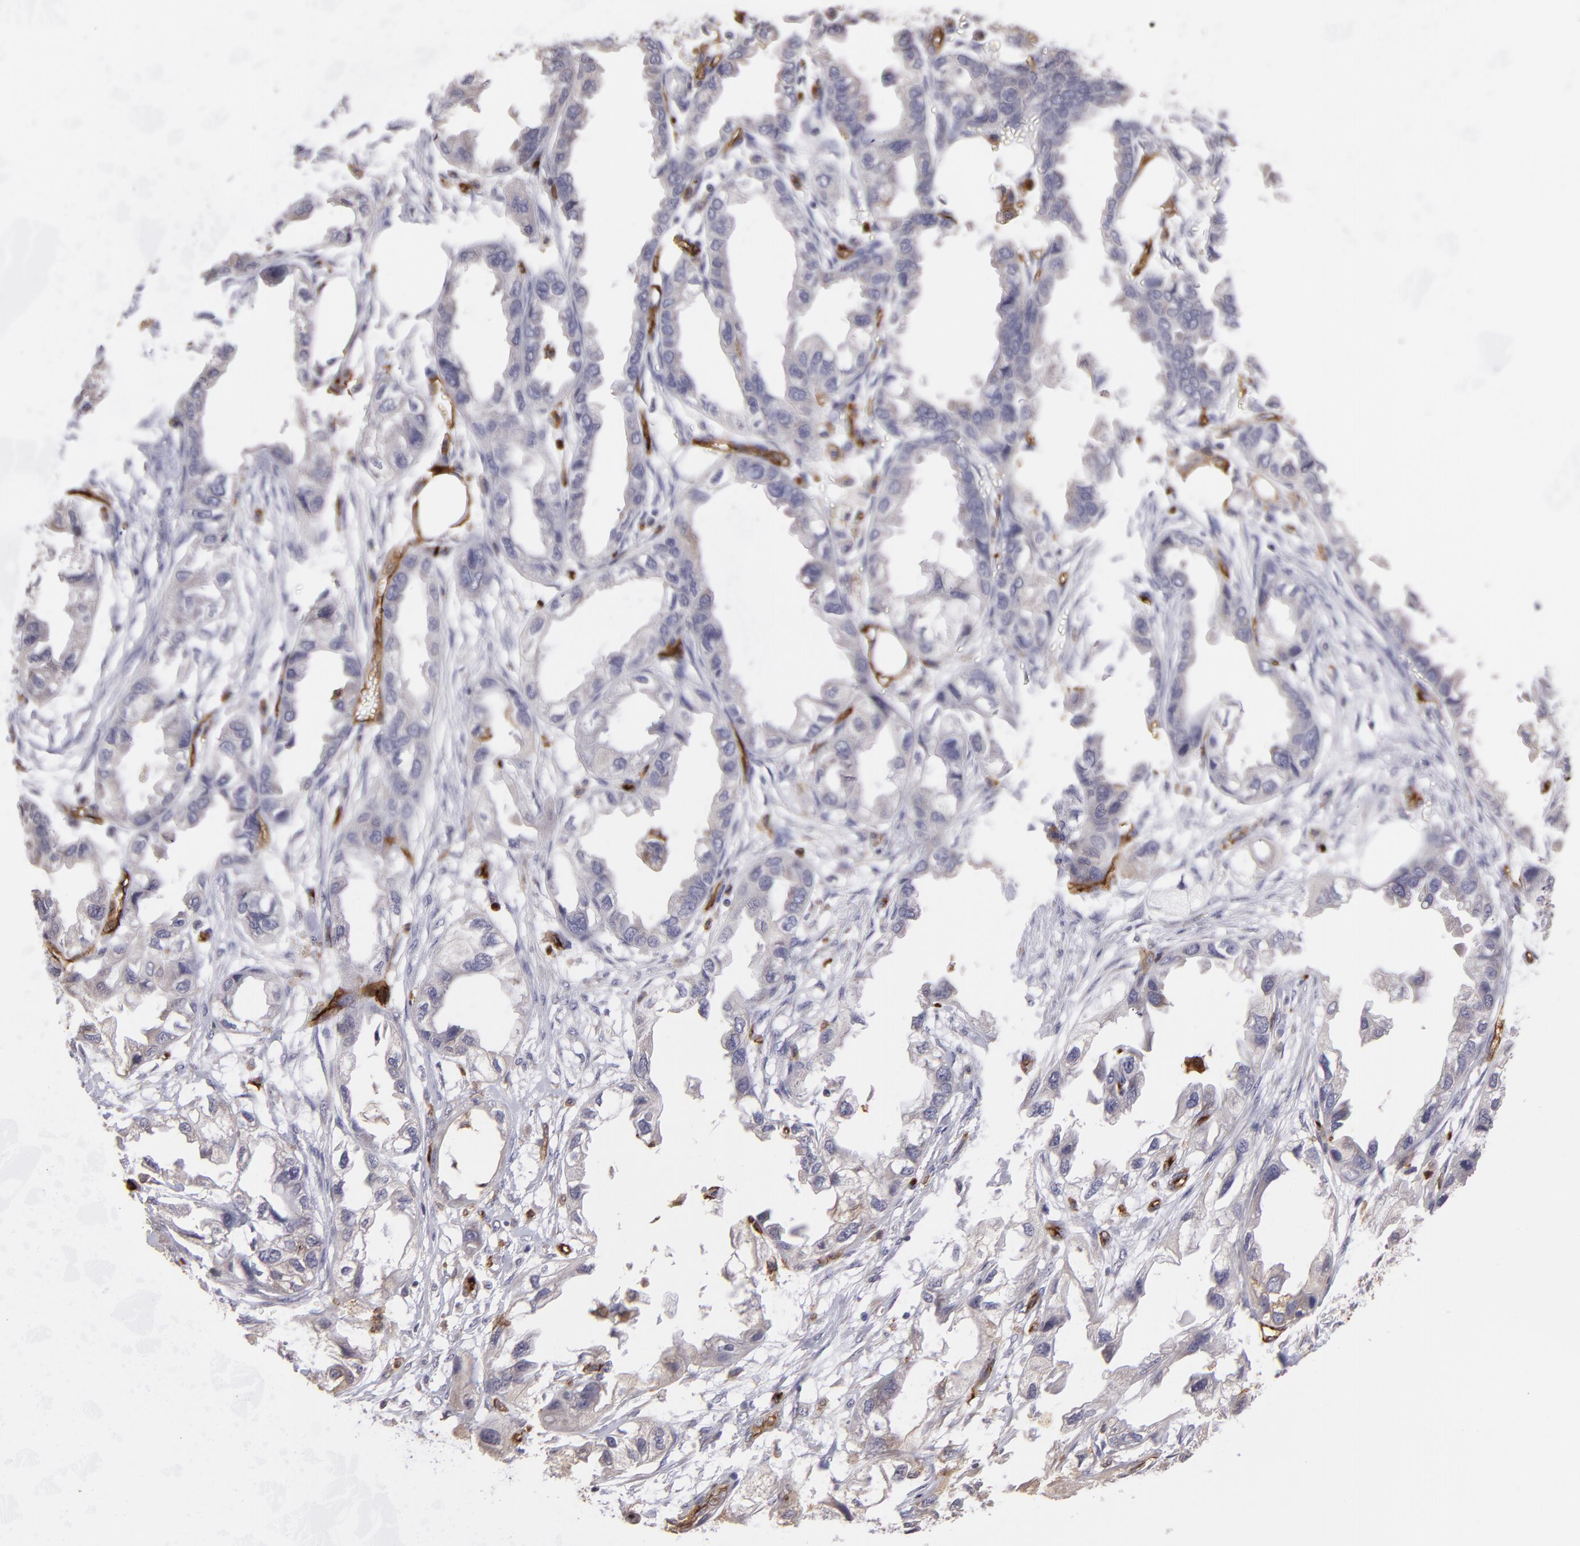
{"staining": {"intensity": "negative", "quantity": "none", "location": "none"}, "tissue": "endometrial cancer", "cell_type": "Tumor cells", "image_type": "cancer", "snomed": [{"axis": "morphology", "description": "Adenocarcinoma, NOS"}, {"axis": "topography", "description": "Endometrium"}], "caption": "IHC histopathology image of neoplastic tissue: endometrial adenocarcinoma stained with DAB (3,3'-diaminobenzidine) shows no significant protein expression in tumor cells. (IHC, brightfield microscopy, high magnification).", "gene": "DYSF", "patient": {"sex": "female", "age": 67}}